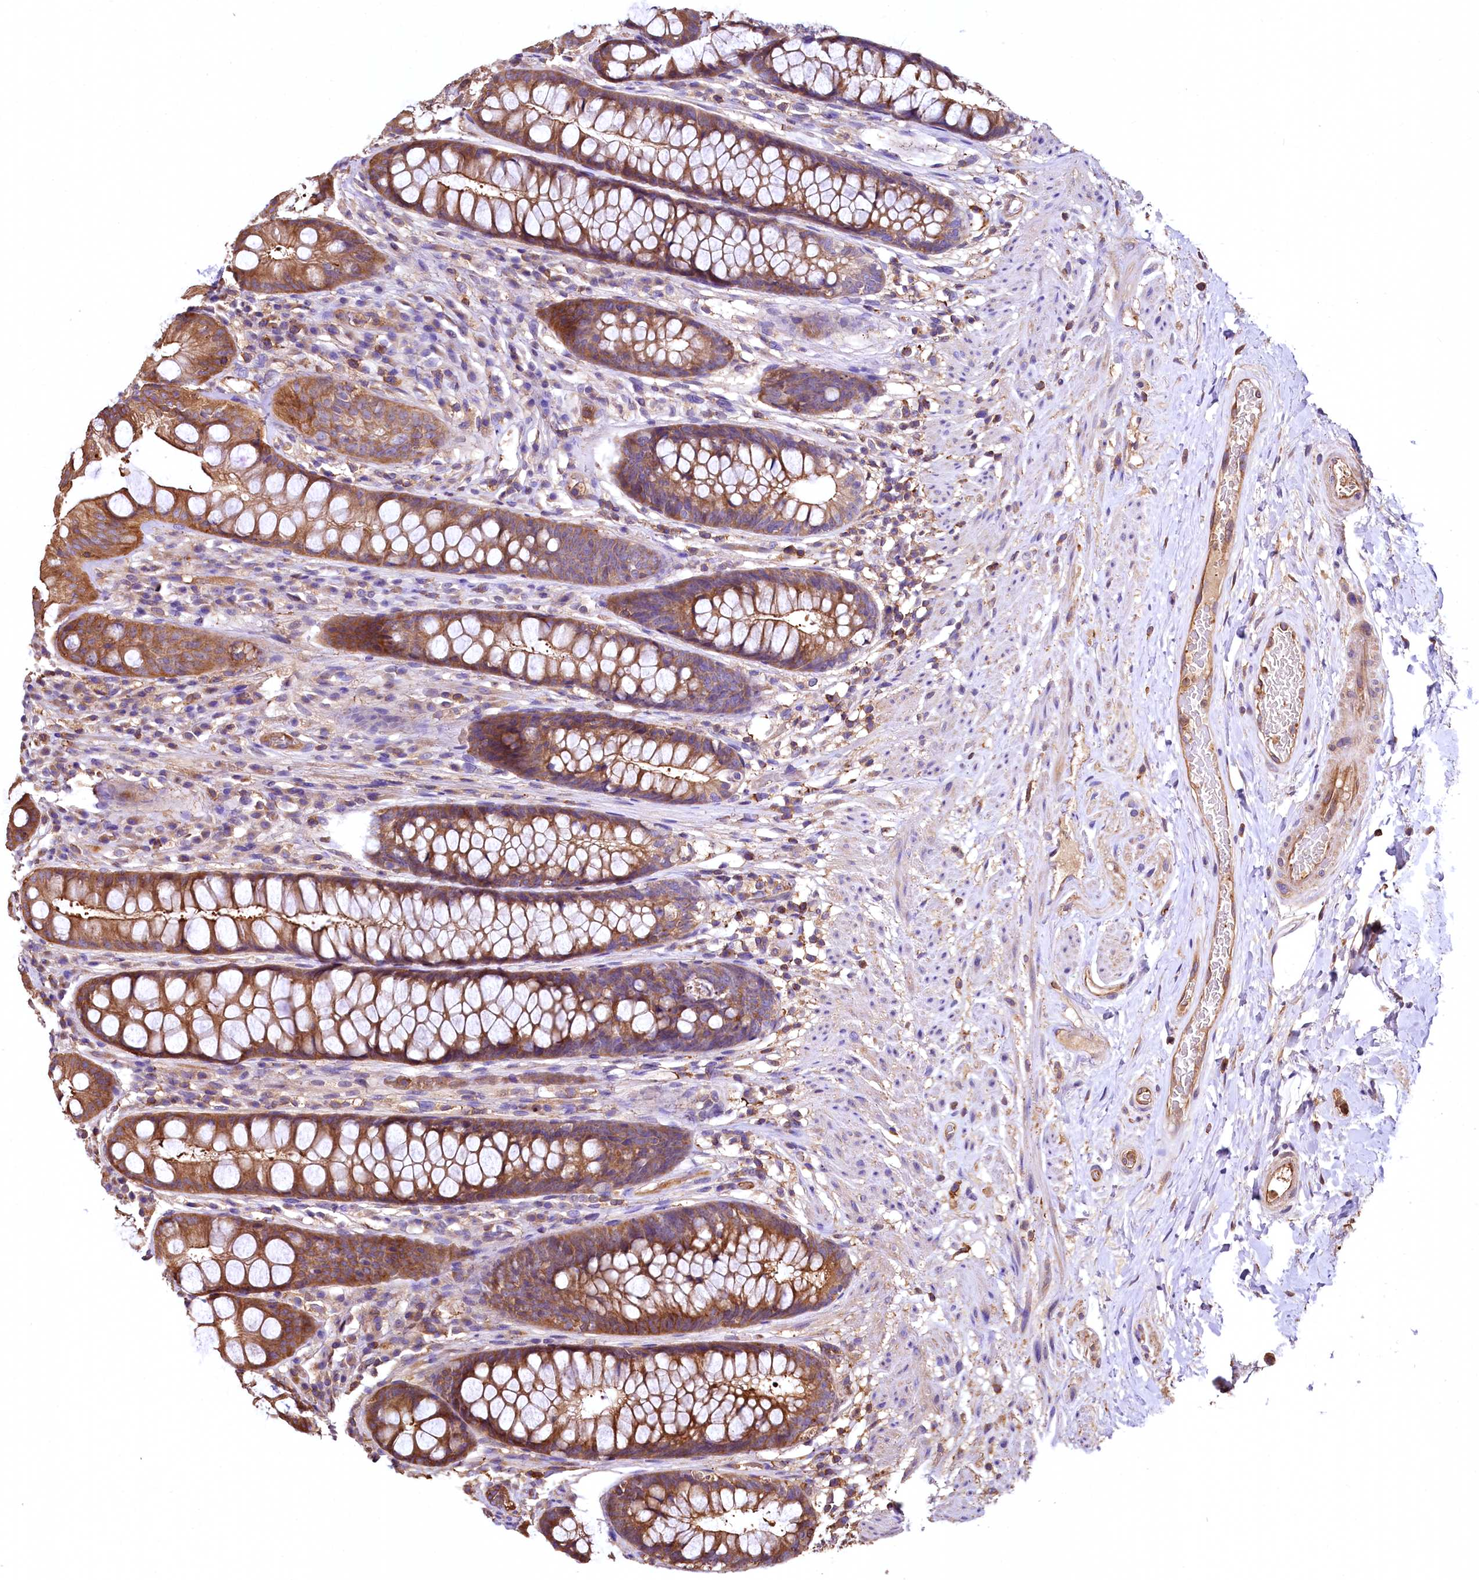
{"staining": {"intensity": "moderate", "quantity": ">75%", "location": "cytoplasmic/membranous"}, "tissue": "rectum", "cell_type": "Glandular cells", "image_type": "normal", "snomed": [{"axis": "morphology", "description": "Normal tissue, NOS"}, {"axis": "topography", "description": "Rectum"}], "caption": "Immunohistochemistry (IHC) micrograph of unremarkable rectum: human rectum stained using immunohistochemistry (IHC) exhibits medium levels of moderate protein expression localized specifically in the cytoplasmic/membranous of glandular cells, appearing as a cytoplasmic/membranous brown color.", "gene": "RARS2", "patient": {"sex": "male", "age": 74}}